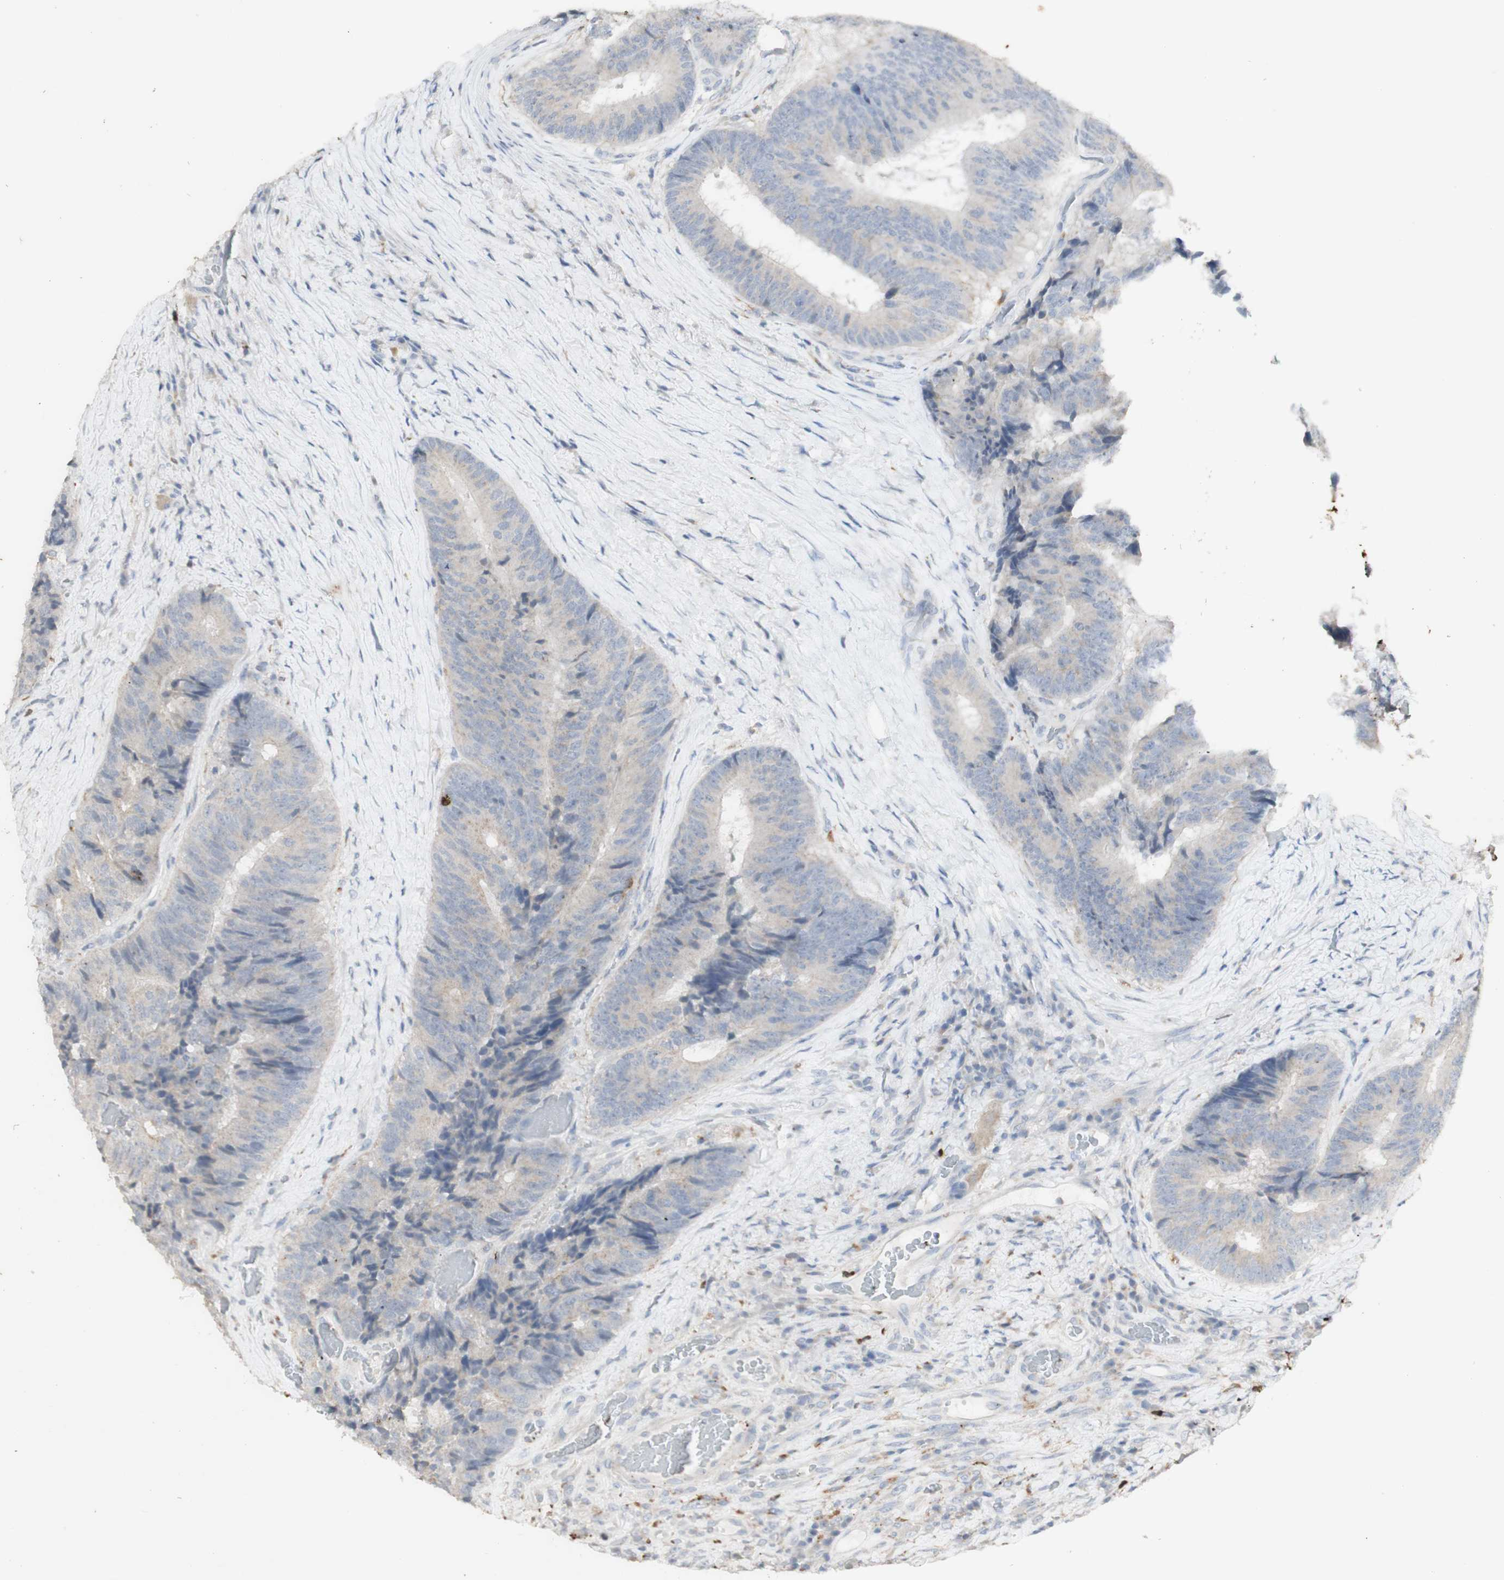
{"staining": {"intensity": "weak", "quantity": "<25%", "location": "cytoplasmic/membranous"}, "tissue": "colorectal cancer", "cell_type": "Tumor cells", "image_type": "cancer", "snomed": [{"axis": "morphology", "description": "Adenocarcinoma, NOS"}, {"axis": "topography", "description": "Rectum"}], "caption": "Immunohistochemical staining of human colorectal cancer (adenocarcinoma) demonstrates no significant expression in tumor cells.", "gene": "ATP6V1B1", "patient": {"sex": "male", "age": 72}}